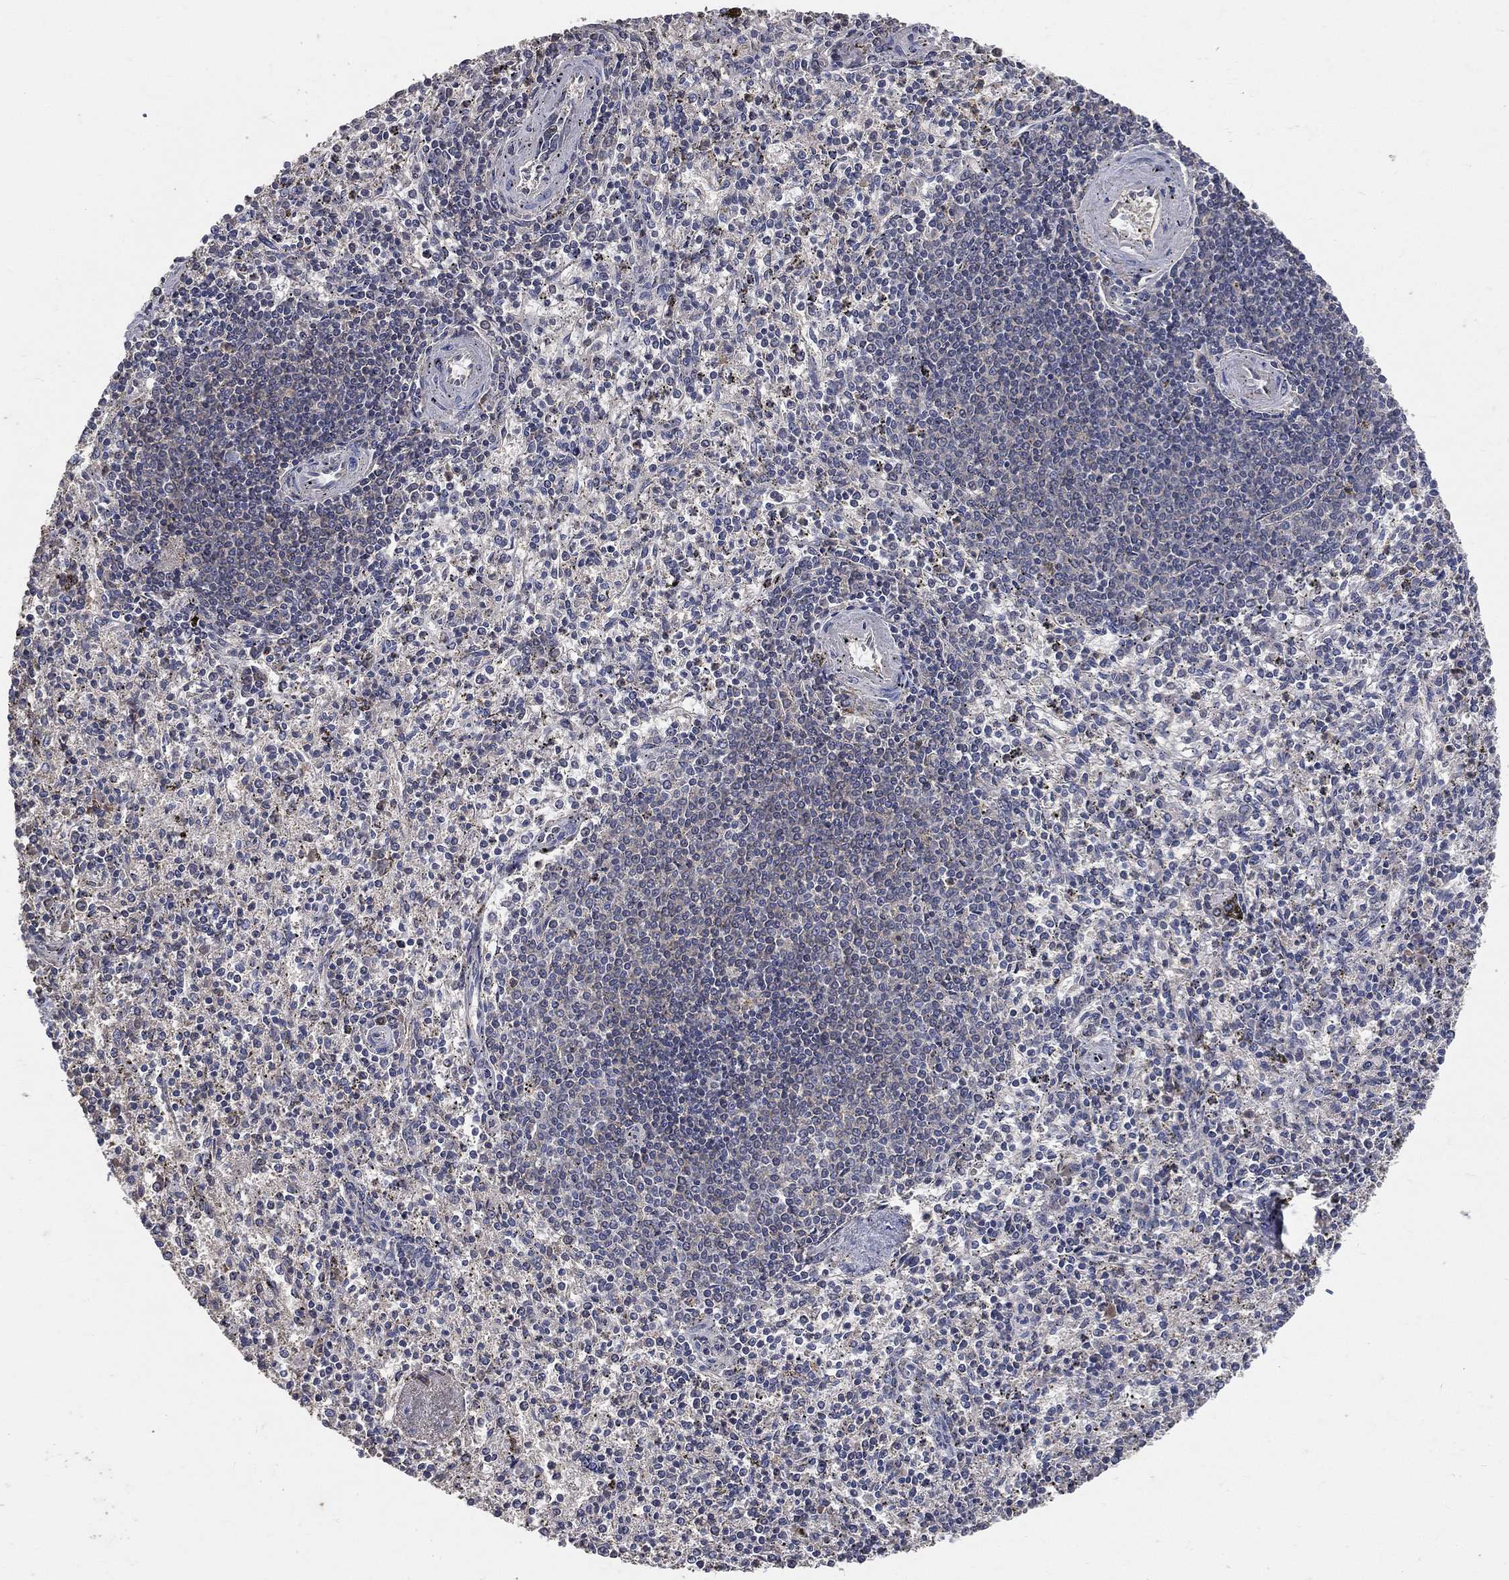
{"staining": {"intensity": "negative", "quantity": "none", "location": "none"}, "tissue": "spleen", "cell_type": "Cells in red pulp", "image_type": "normal", "snomed": [{"axis": "morphology", "description": "Normal tissue, NOS"}, {"axis": "topography", "description": "Spleen"}], "caption": "DAB (3,3'-diaminobenzidine) immunohistochemical staining of unremarkable spleen reveals no significant positivity in cells in red pulp. (Brightfield microscopy of DAB (3,3'-diaminobenzidine) immunohistochemistry at high magnification).", "gene": "SNAP25", "patient": {"sex": "female", "age": 37}}